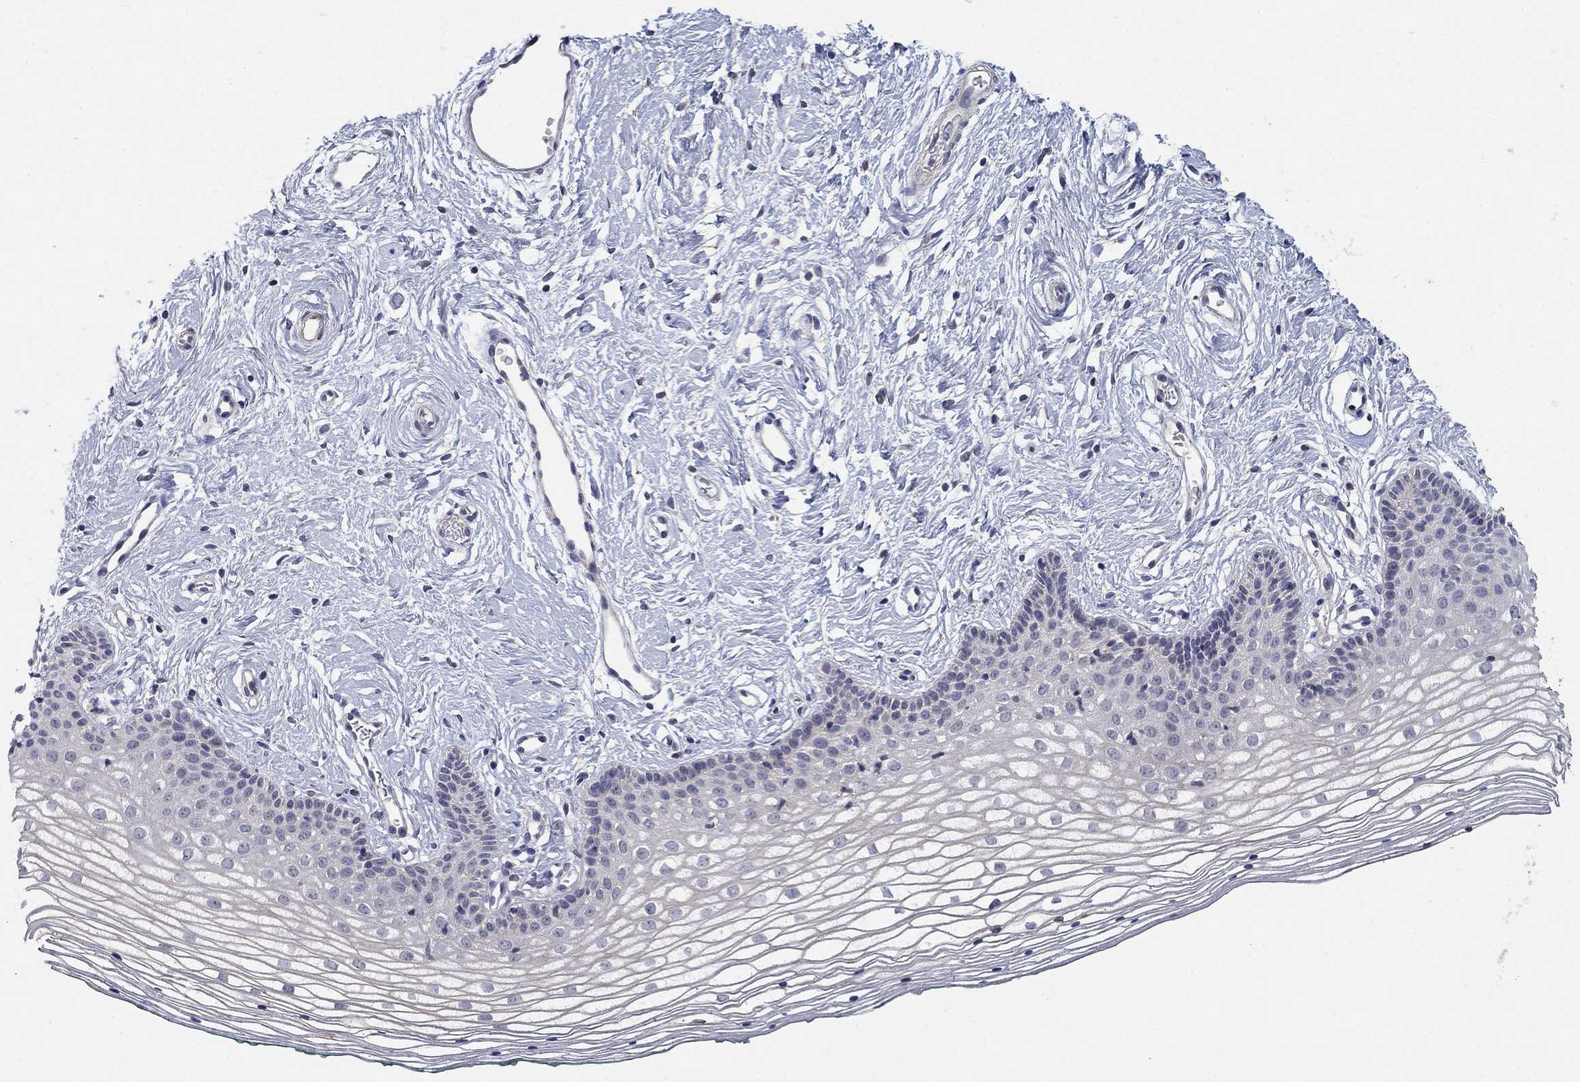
{"staining": {"intensity": "negative", "quantity": "none", "location": "none"}, "tissue": "vagina", "cell_type": "Squamous epithelial cells", "image_type": "normal", "snomed": [{"axis": "morphology", "description": "Normal tissue, NOS"}, {"axis": "topography", "description": "Vagina"}], "caption": "Immunohistochemical staining of benign vagina exhibits no significant staining in squamous epithelial cells.", "gene": "GRK7", "patient": {"sex": "female", "age": 36}}